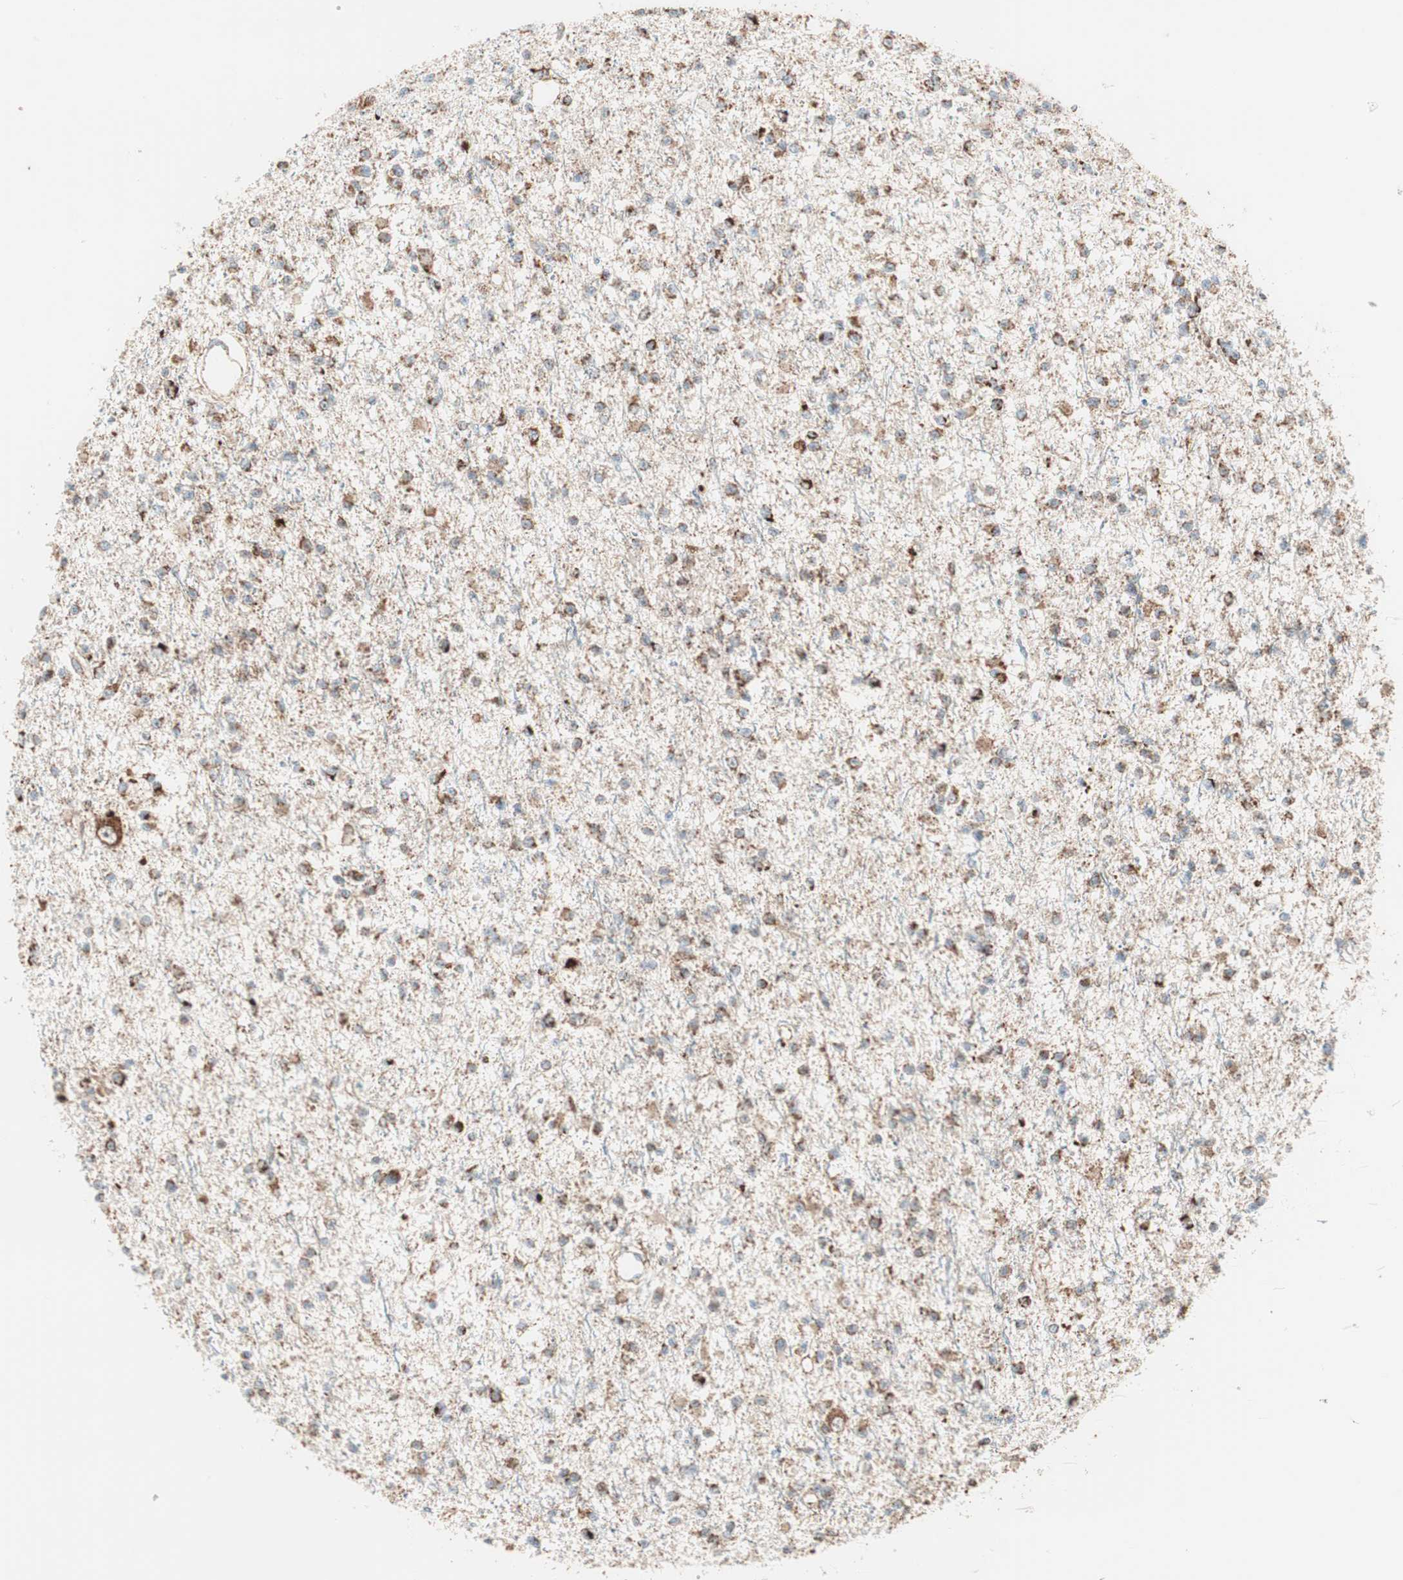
{"staining": {"intensity": "moderate", "quantity": ">75%", "location": "cytoplasmic/membranous"}, "tissue": "glioma", "cell_type": "Tumor cells", "image_type": "cancer", "snomed": [{"axis": "morphology", "description": "Glioma, malignant, Low grade"}, {"axis": "topography", "description": "Brain"}], "caption": "Protein staining exhibits moderate cytoplasmic/membranous positivity in about >75% of tumor cells in glioma.", "gene": "TOMM20", "patient": {"sex": "female", "age": 22}}